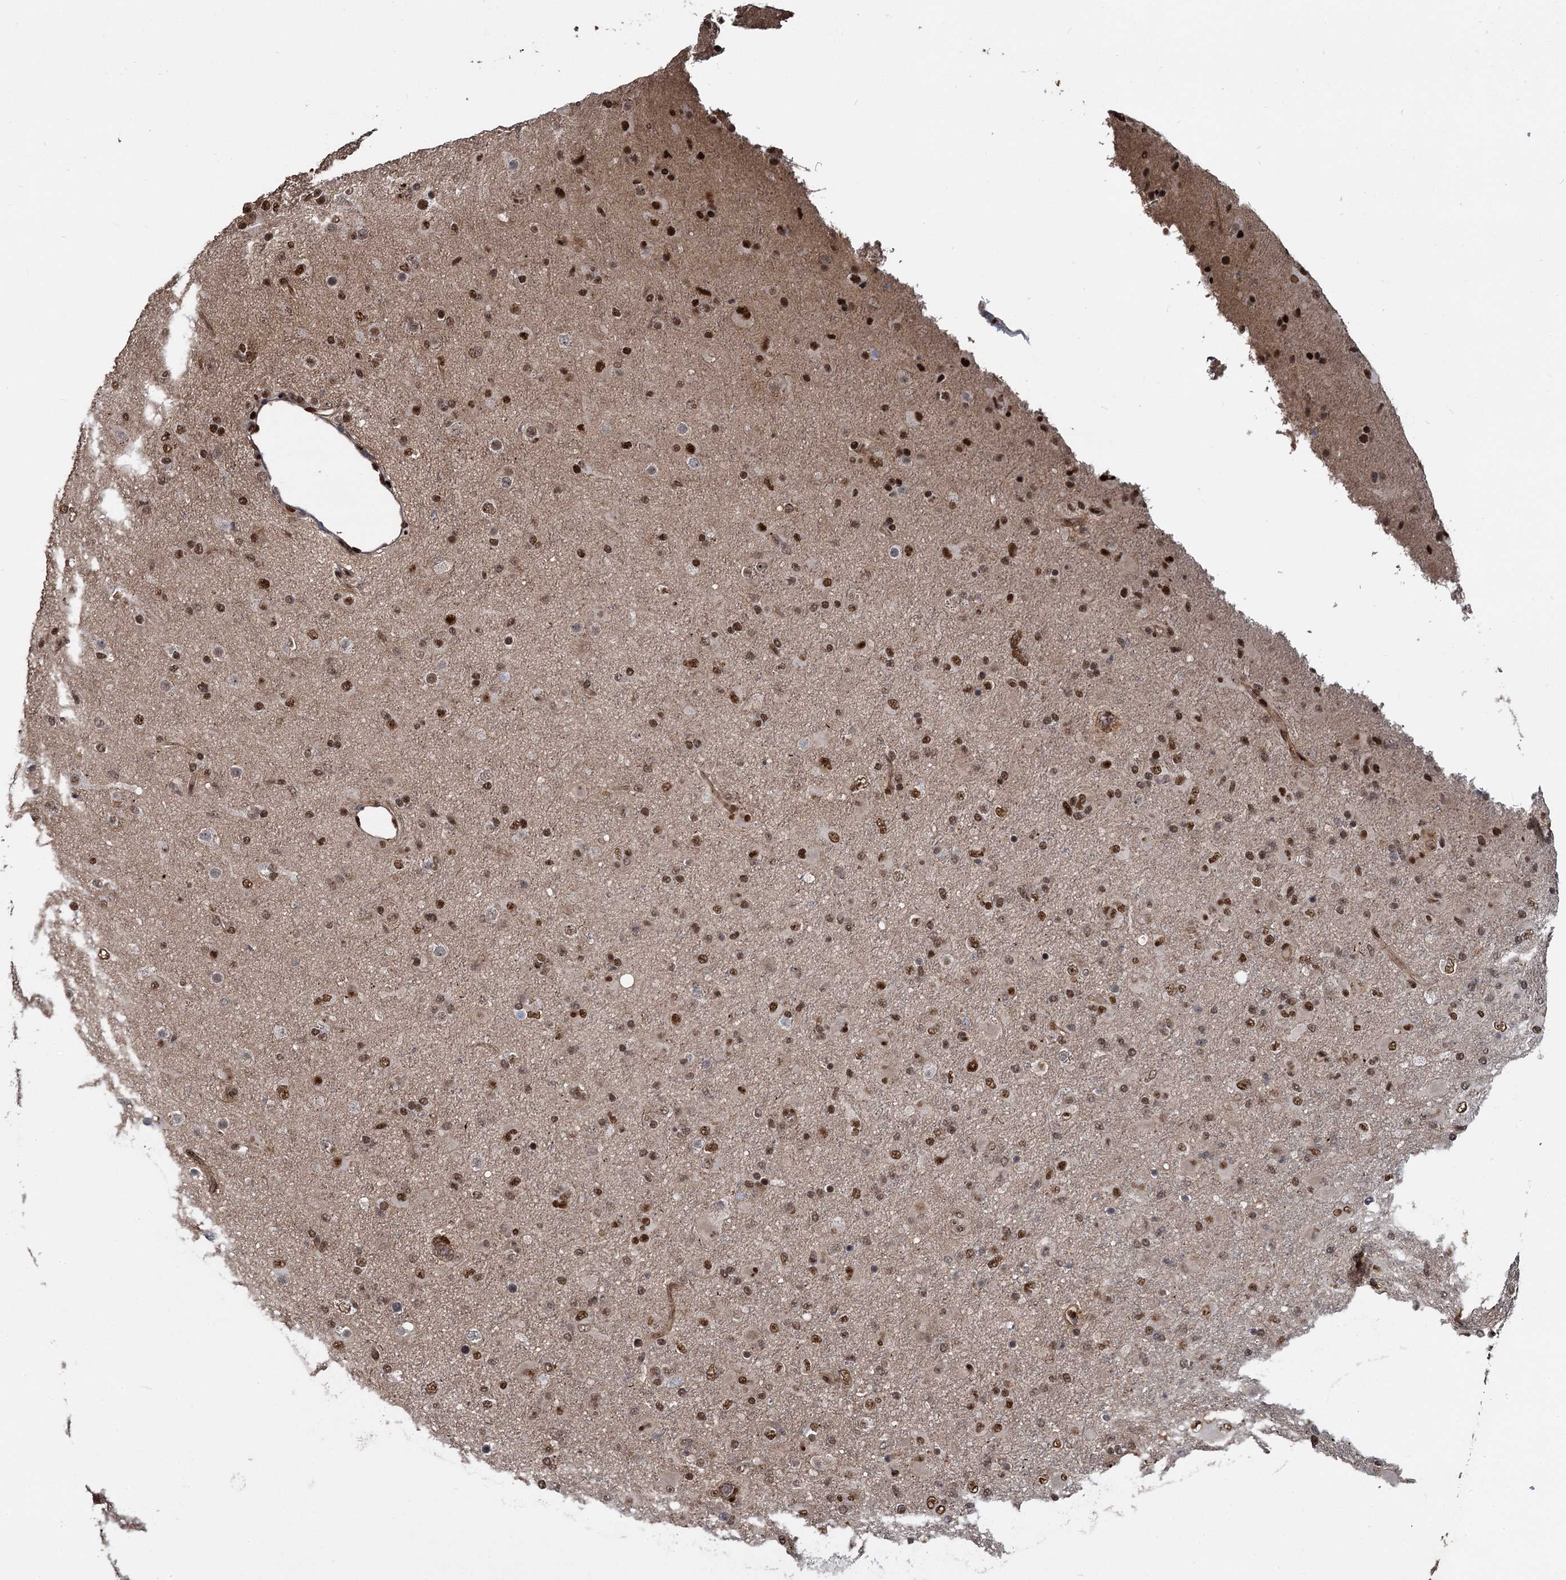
{"staining": {"intensity": "moderate", "quantity": ">75%", "location": "nuclear"}, "tissue": "glioma", "cell_type": "Tumor cells", "image_type": "cancer", "snomed": [{"axis": "morphology", "description": "Glioma, malignant, Low grade"}, {"axis": "topography", "description": "Brain"}], "caption": "Immunohistochemical staining of malignant glioma (low-grade) demonstrates medium levels of moderate nuclear staining in approximately >75% of tumor cells. The staining was performed using DAB (3,3'-diaminobenzidine) to visualize the protein expression in brown, while the nuclei were stained in blue with hematoxylin (Magnification: 20x).", "gene": "ANKRD49", "patient": {"sex": "male", "age": 65}}